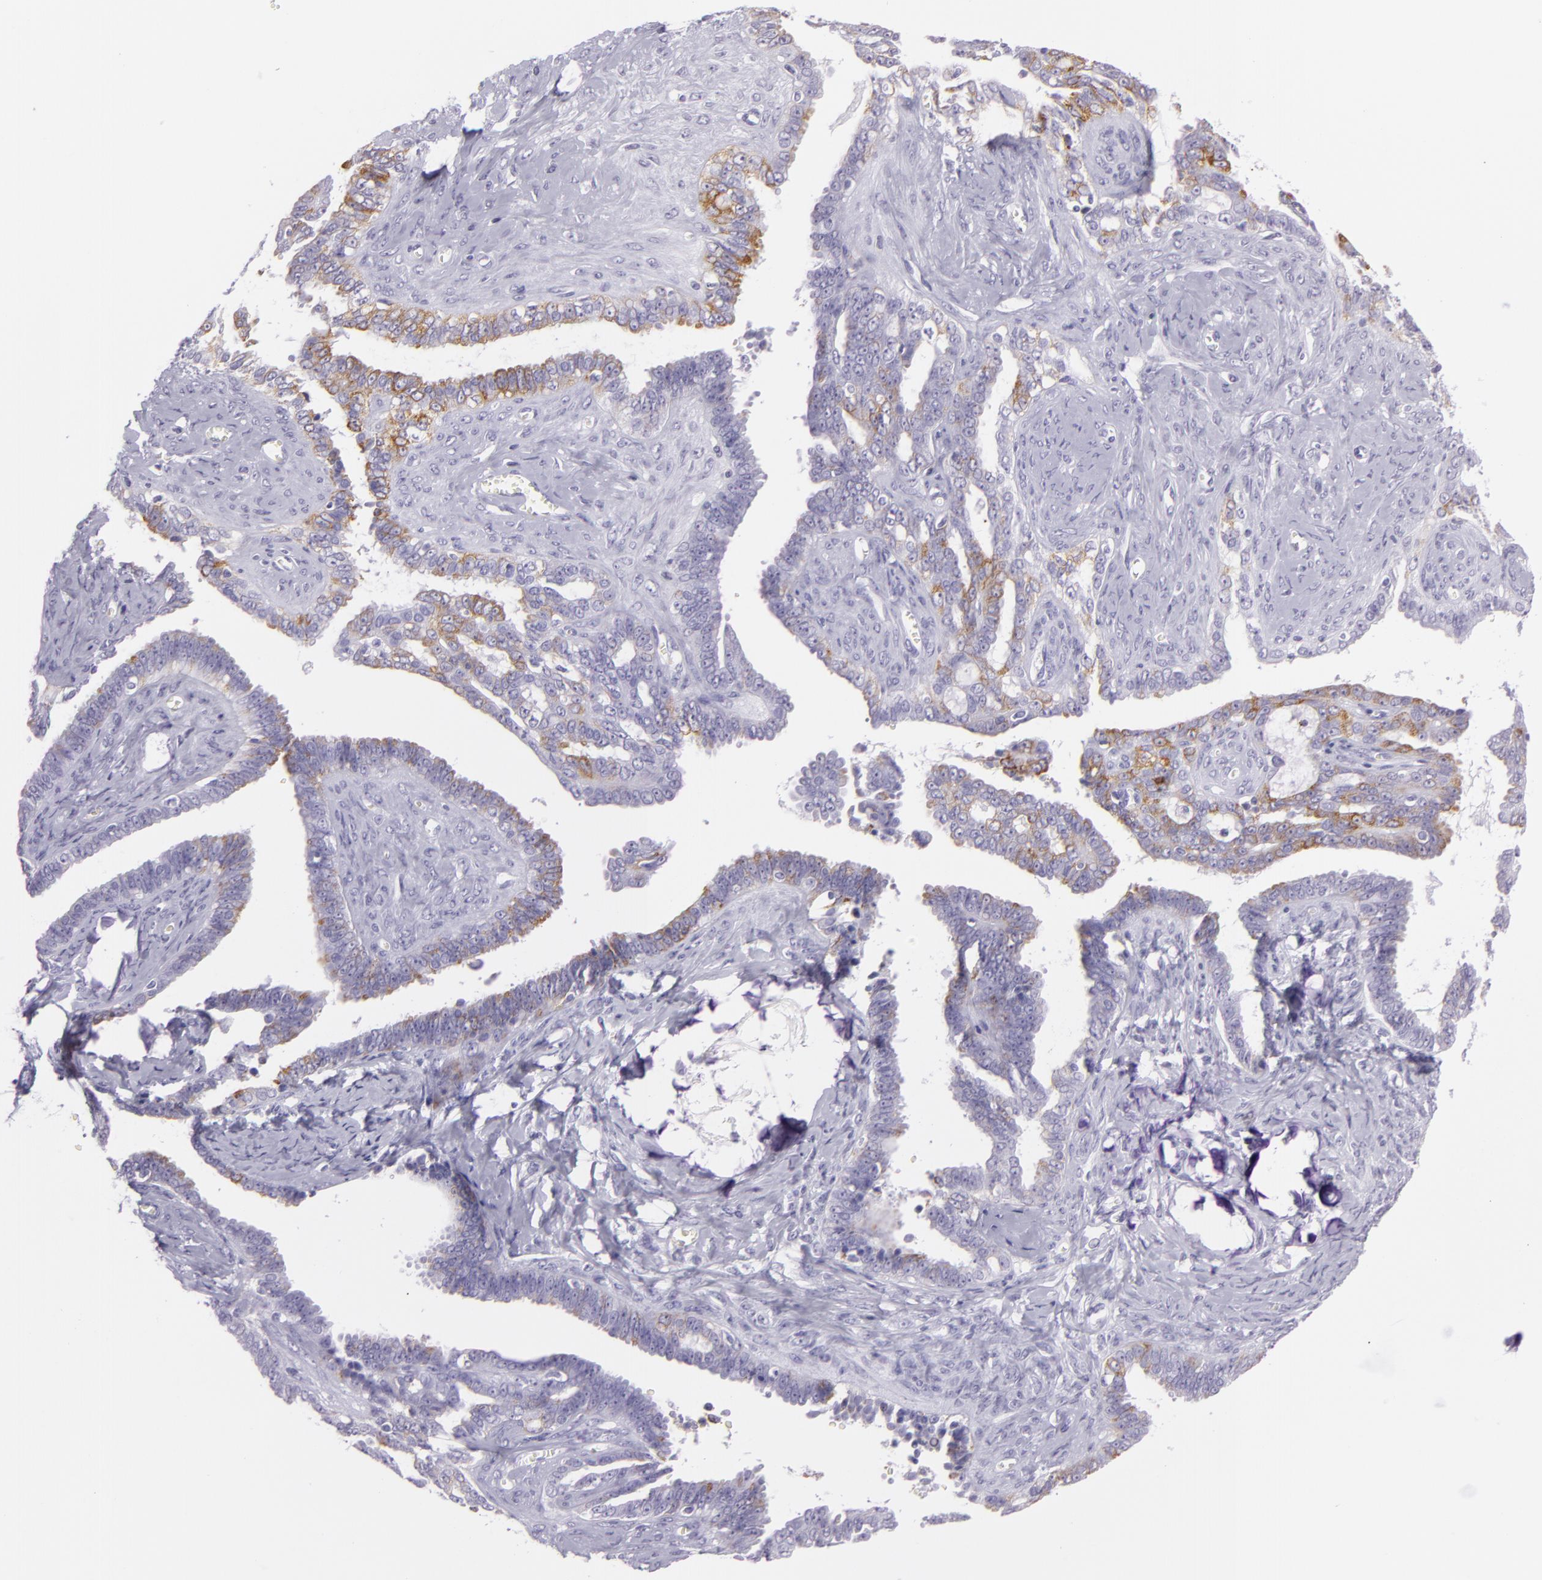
{"staining": {"intensity": "moderate", "quantity": "25%-75%", "location": "cytoplasmic/membranous"}, "tissue": "ovarian cancer", "cell_type": "Tumor cells", "image_type": "cancer", "snomed": [{"axis": "morphology", "description": "Cystadenocarcinoma, serous, NOS"}, {"axis": "topography", "description": "Ovary"}], "caption": "Serous cystadenocarcinoma (ovarian) stained with IHC reveals moderate cytoplasmic/membranous positivity in approximately 25%-75% of tumor cells. (DAB = brown stain, brightfield microscopy at high magnification).", "gene": "MUC6", "patient": {"sex": "female", "age": 71}}